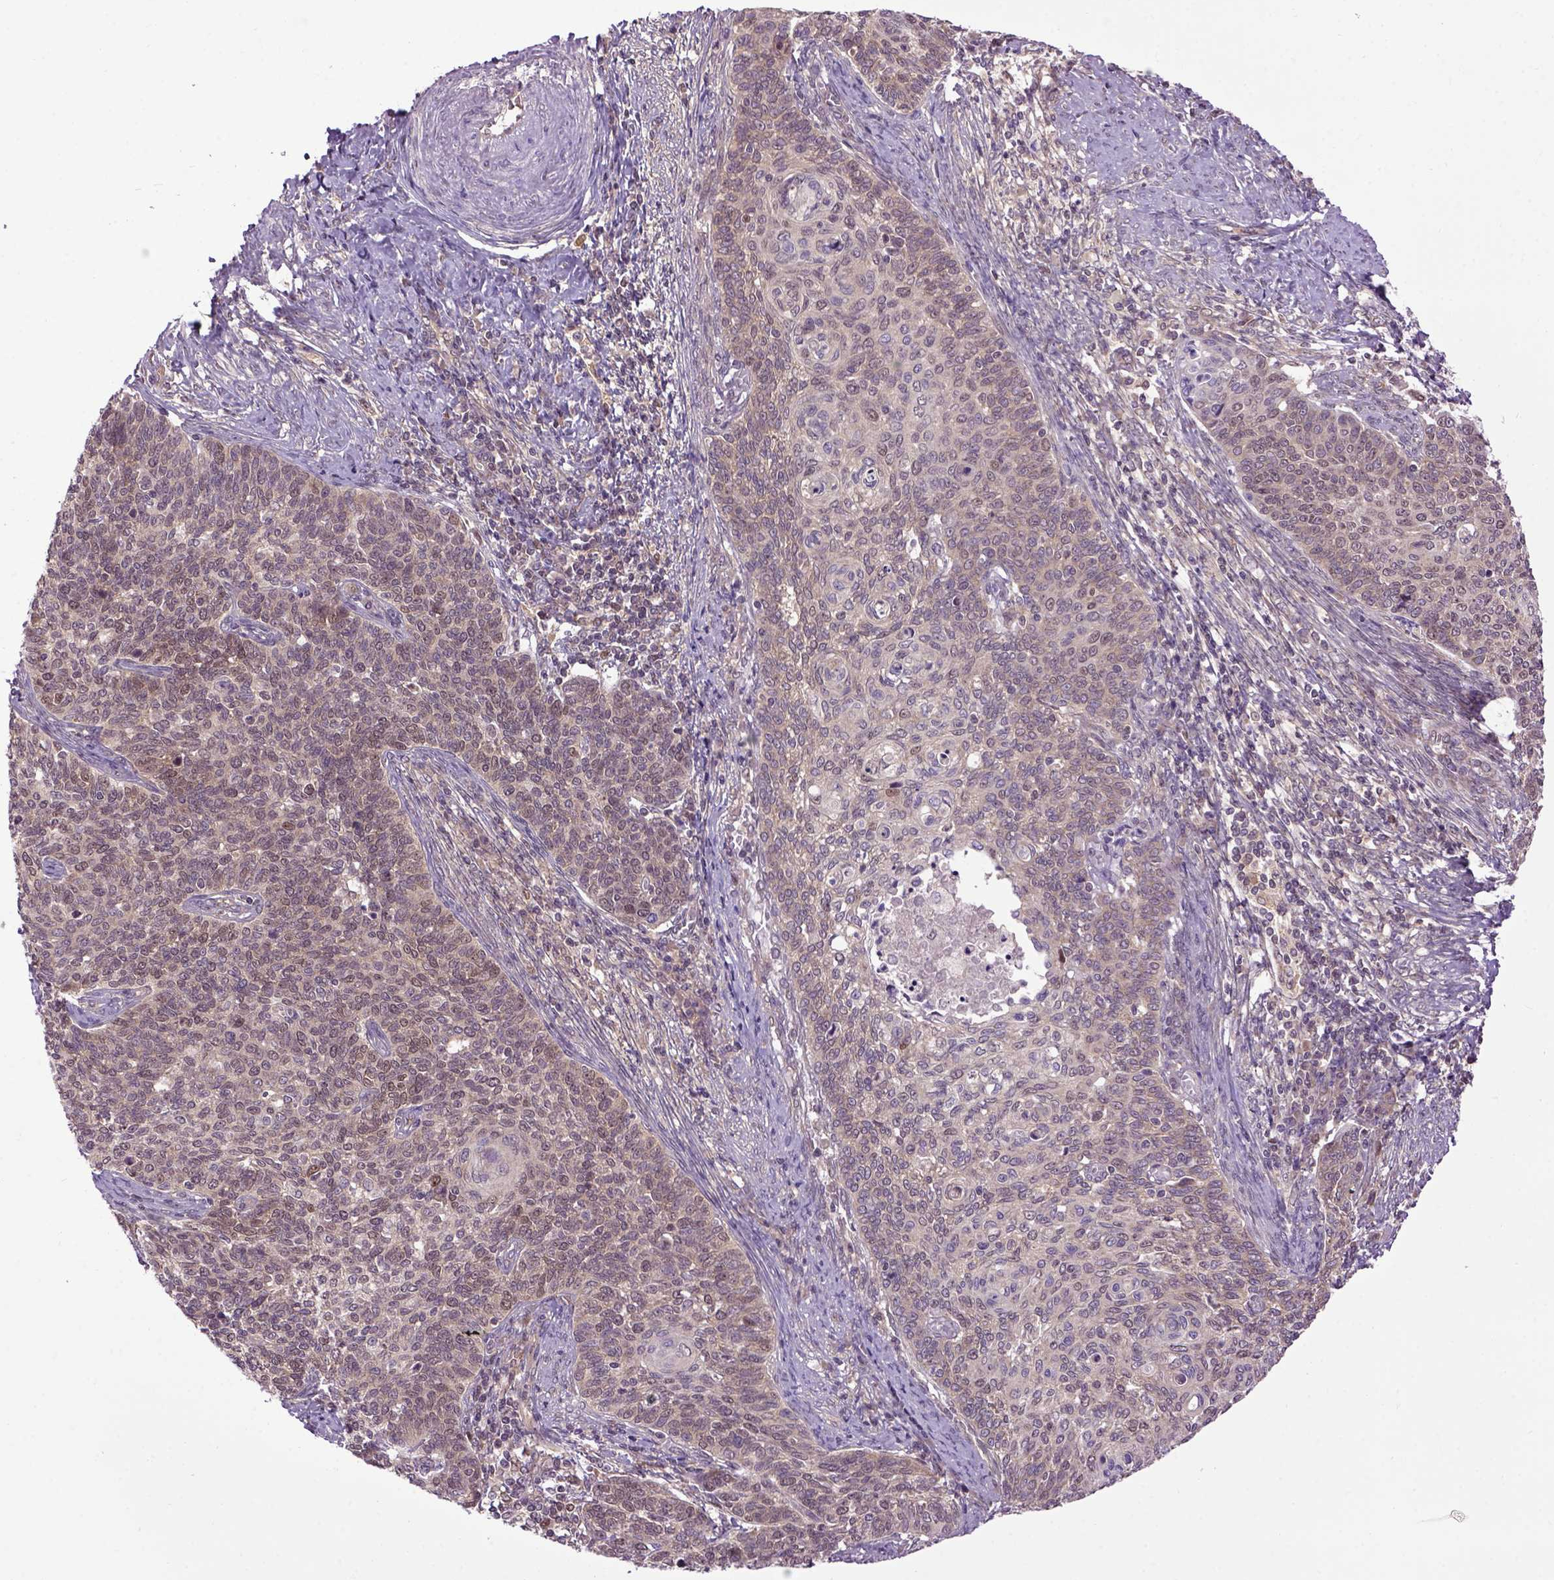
{"staining": {"intensity": "weak", "quantity": ">75%", "location": "cytoplasmic/membranous,nuclear"}, "tissue": "cervical cancer", "cell_type": "Tumor cells", "image_type": "cancer", "snomed": [{"axis": "morphology", "description": "Normal tissue, NOS"}, {"axis": "morphology", "description": "Squamous cell carcinoma, NOS"}, {"axis": "topography", "description": "Cervix"}], "caption": "IHC staining of cervical cancer, which reveals low levels of weak cytoplasmic/membranous and nuclear expression in about >75% of tumor cells indicating weak cytoplasmic/membranous and nuclear protein staining. The staining was performed using DAB (3,3'-diaminobenzidine) (brown) for protein detection and nuclei were counterstained in hematoxylin (blue).", "gene": "WDR48", "patient": {"sex": "female", "age": 39}}